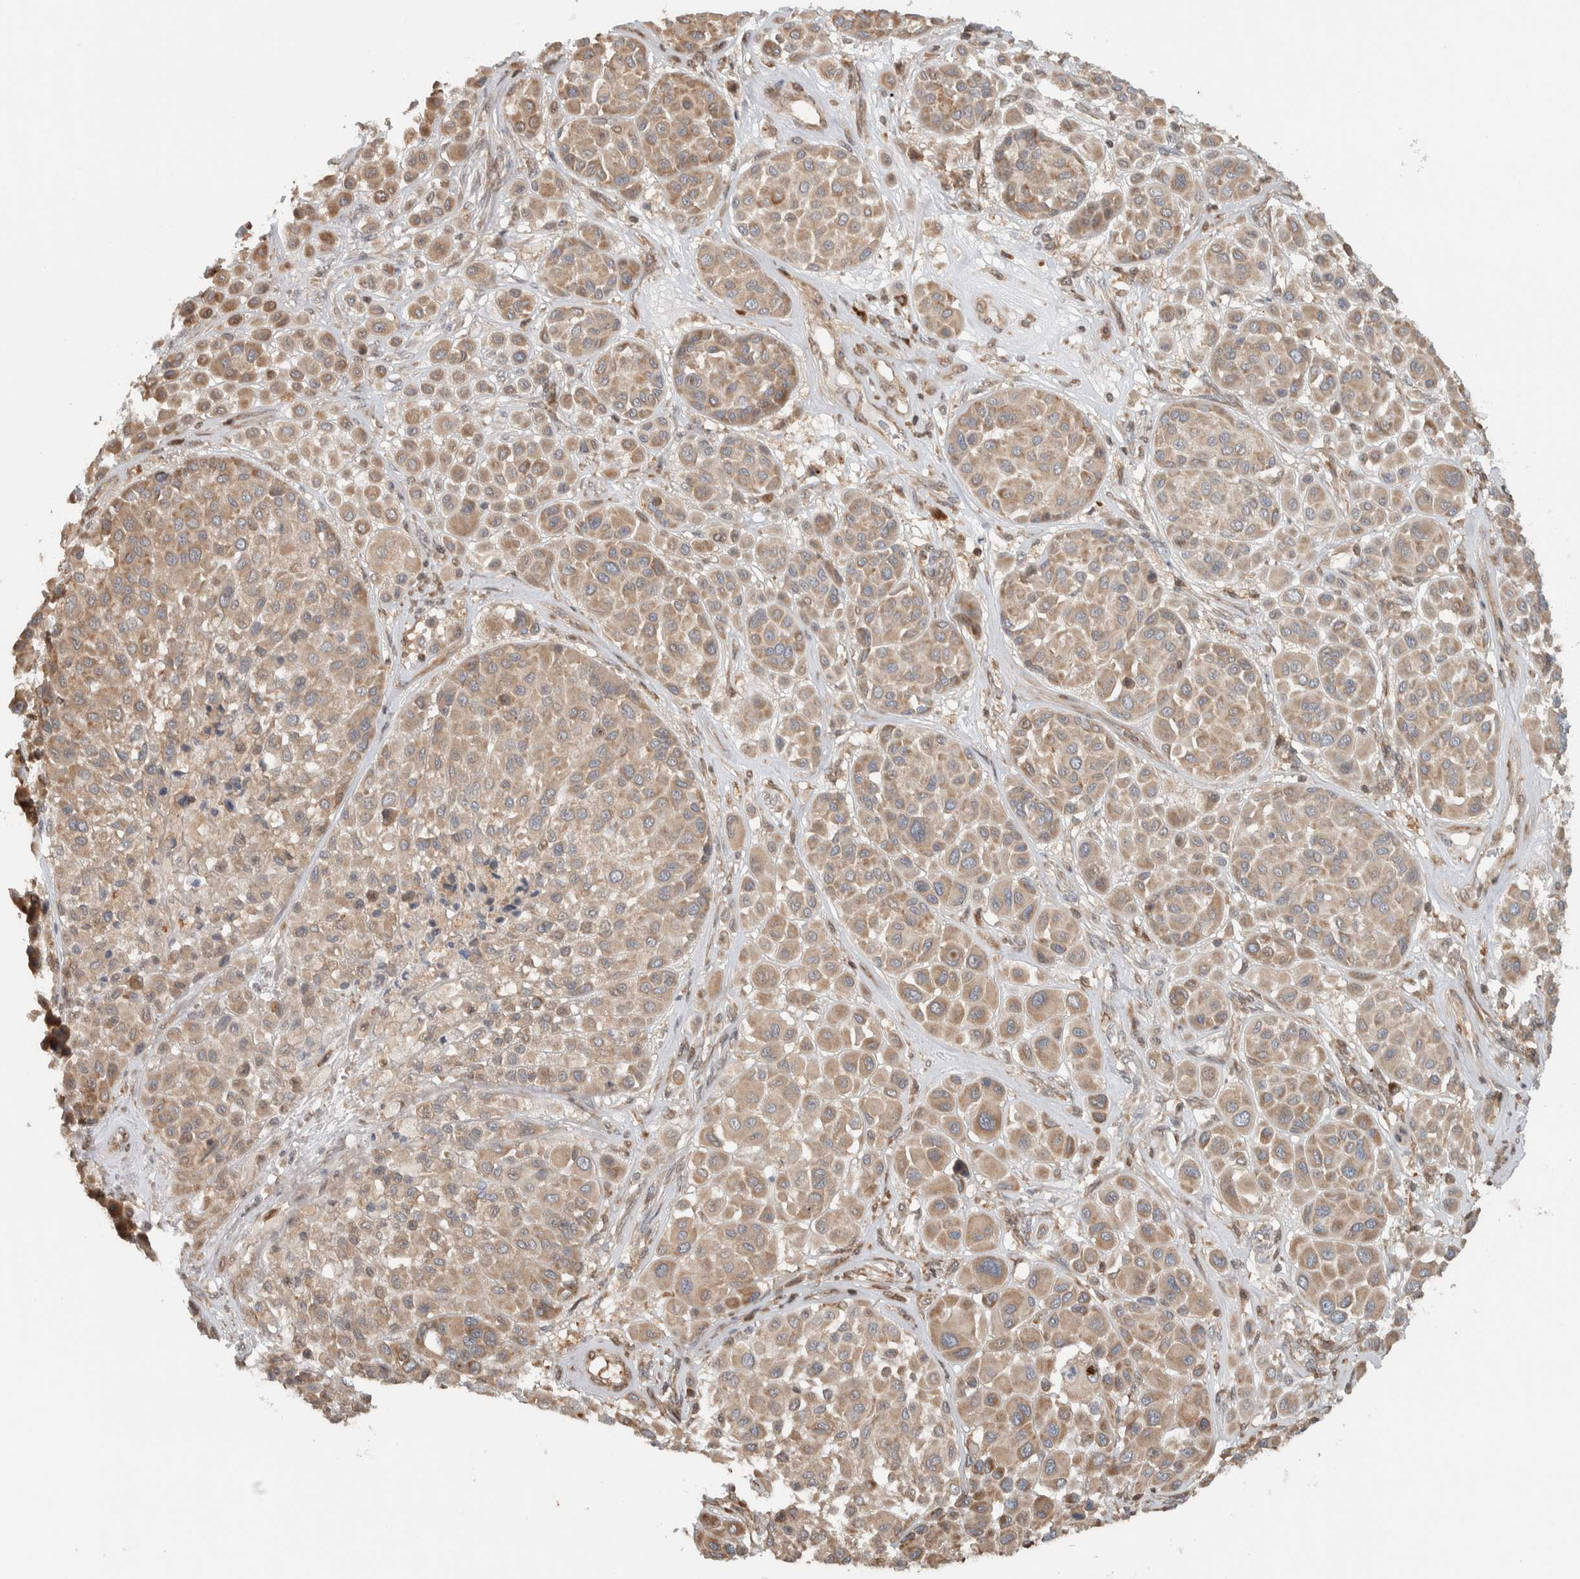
{"staining": {"intensity": "weak", "quantity": ">75%", "location": "cytoplasmic/membranous"}, "tissue": "melanoma", "cell_type": "Tumor cells", "image_type": "cancer", "snomed": [{"axis": "morphology", "description": "Malignant melanoma, Metastatic site"}, {"axis": "topography", "description": "Soft tissue"}], "caption": "DAB (3,3'-diaminobenzidine) immunohistochemical staining of human melanoma exhibits weak cytoplasmic/membranous protein positivity in approximately >75% of tumor cells.", "gene": "CNTROB", "patient": {"sex": "male", "age": 41}}